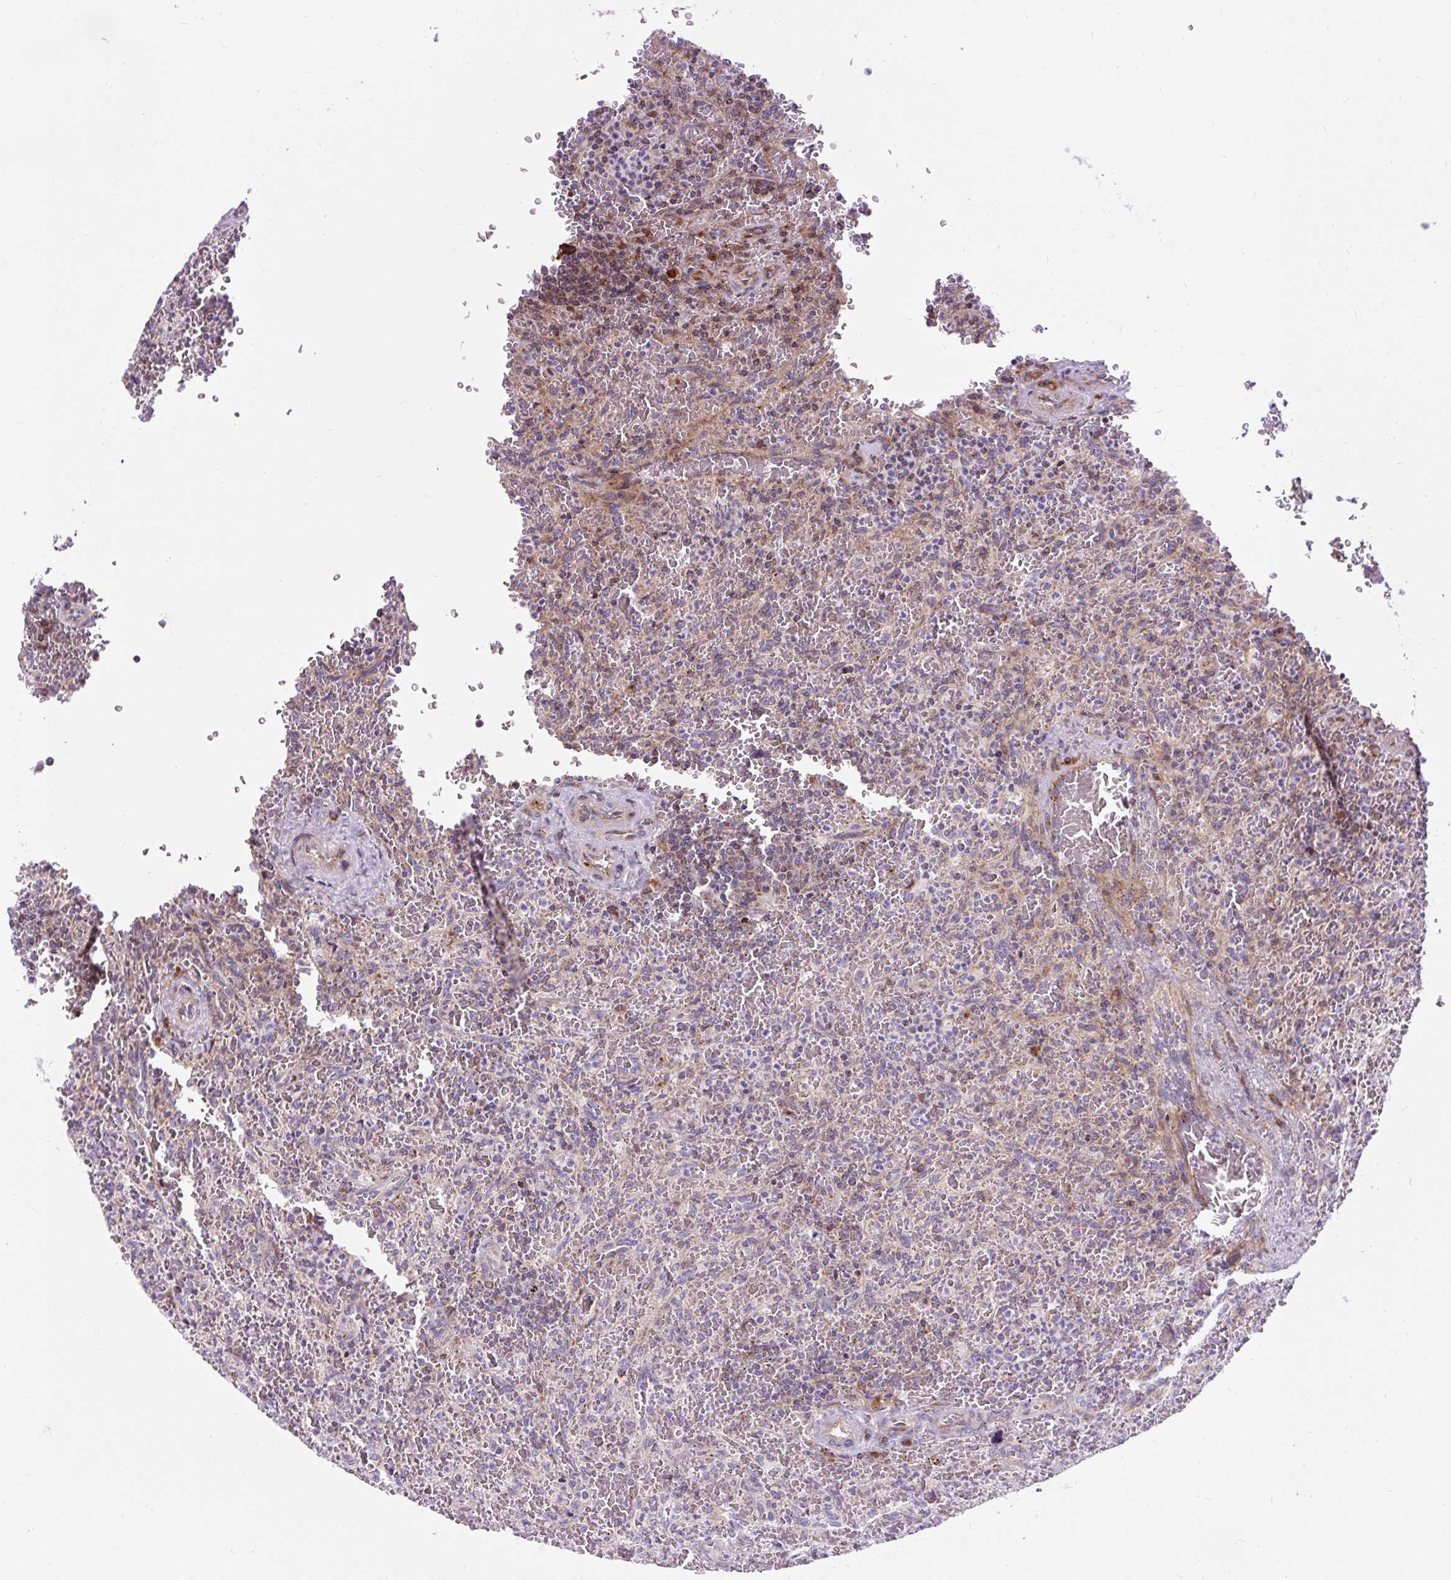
{"staining": {"intensity": "weak", "quantity": "25%-75%", "location": "cytoplasmic/membranous"}, "tissue": "lymphoma", "cell_type": "Tumor cells", "image_type": "cancer", "snomed": [{"axis": "morphology", "description": "Malignant lymphoma, non-Hodgkin's type, Low grade"}, {"axis": "topography", "description": "Spleen"}], "caption": "This histopathology image reveals immunohistochemistry staining of human lymphoma, with low weak cytoplasmic/membranous expression in approximately 25%-75% of tumor cells.", "gene": "CISD3", "patient": {"sex": "female", "age": 64}}